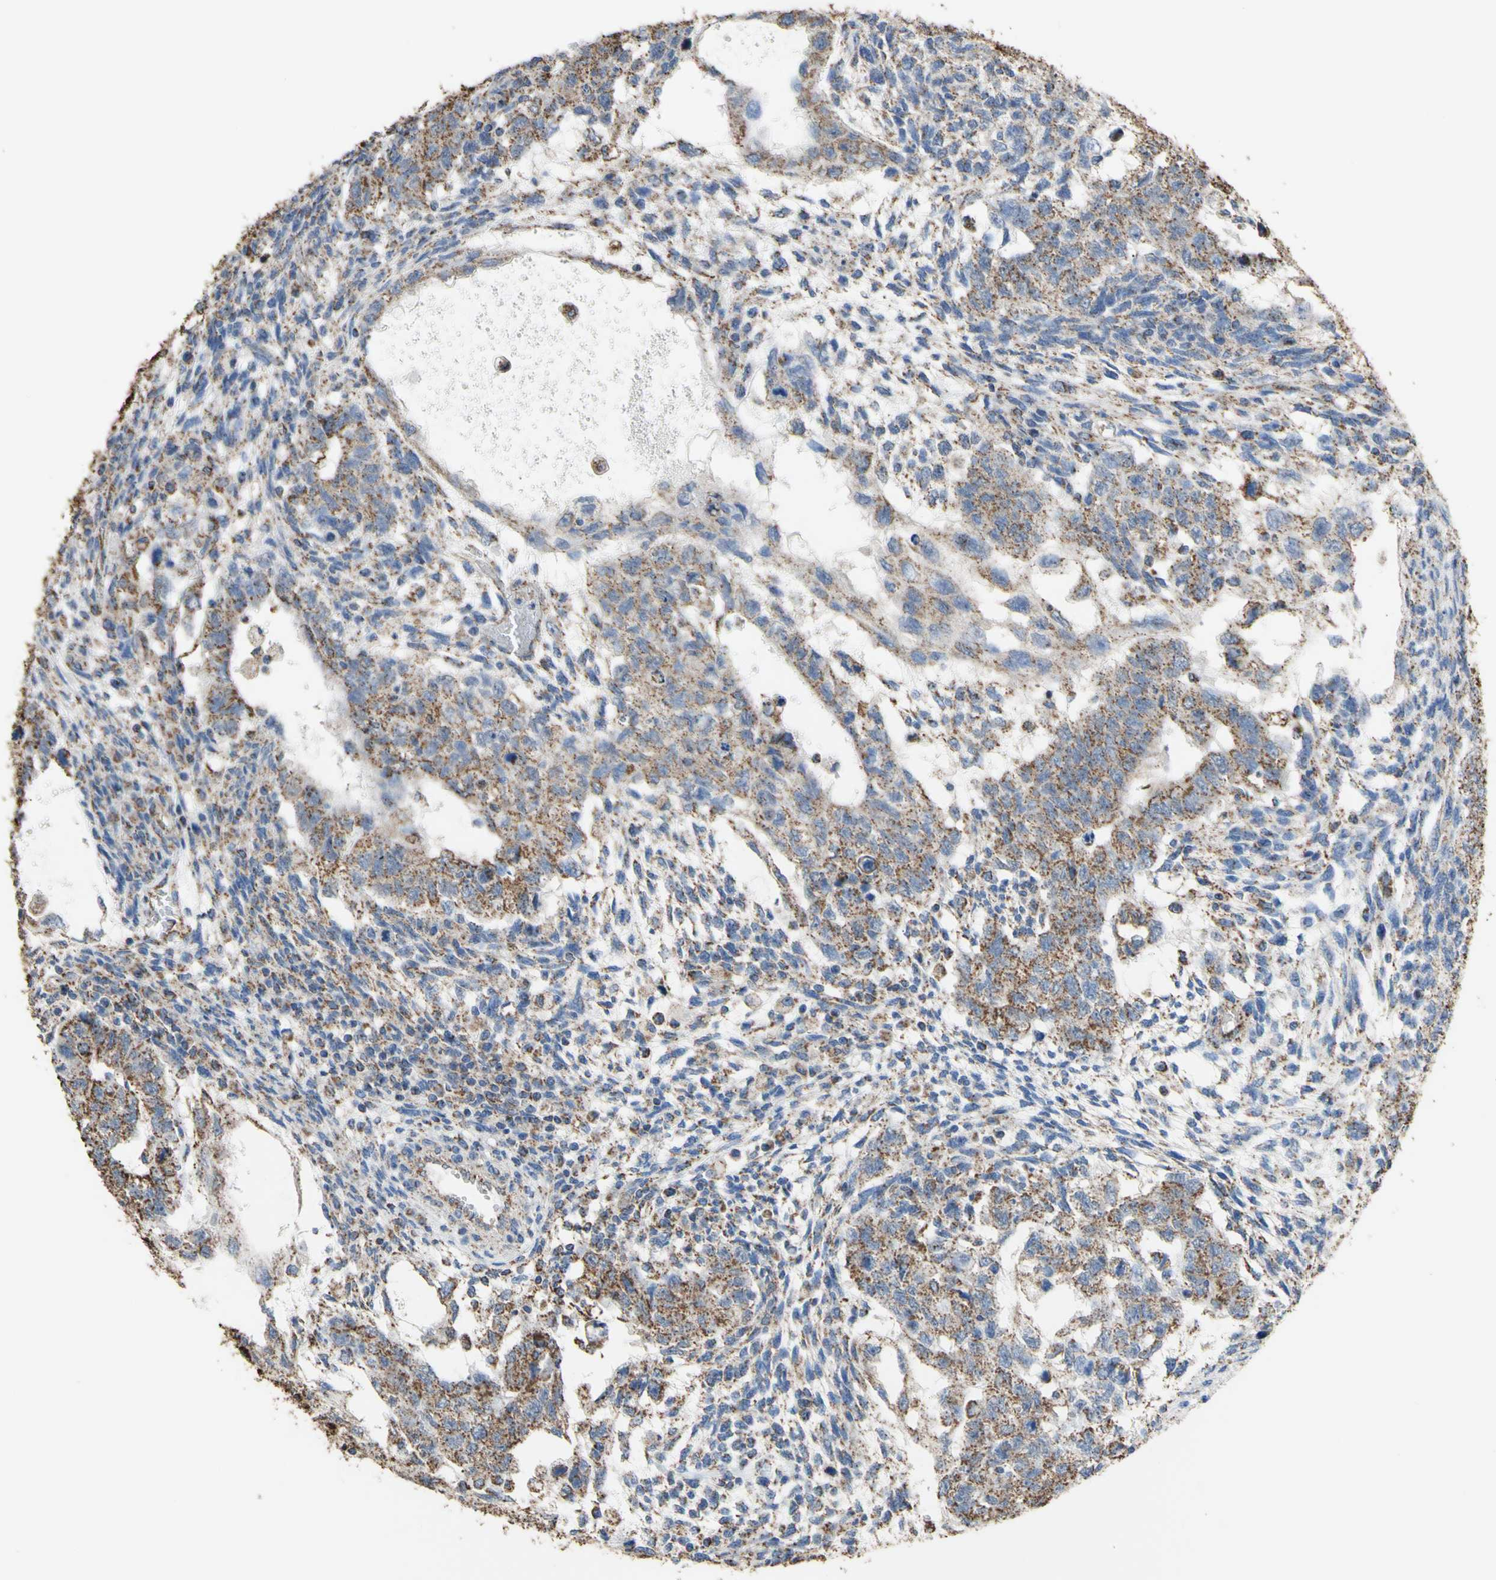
{"staining": {"intensity": "moderate", "quantity": ">75%", "location": "cytoplasmic/membranous"}, "tissue": "testis cancer", "cell_type": "Tumor cells", "image_type": "cancer", "snomed": [{"axis": "morphology", "description": "Normal tissue, NOS"}, {"axis": "morphology", "description": "Carcinoma, Embryonal, NOS"}, {"axis": "topography", "description": "Testis"}], "caption": "The photomicrograph exhibits immunohistochemical staining of testis embryonal carcinoma. There is moderate cytoplasmic/membranous positivity is seen in approximately >75% of tumor cells.", "gene": "CMKLR2", "patient": {"sex": "male", "age": 36}}